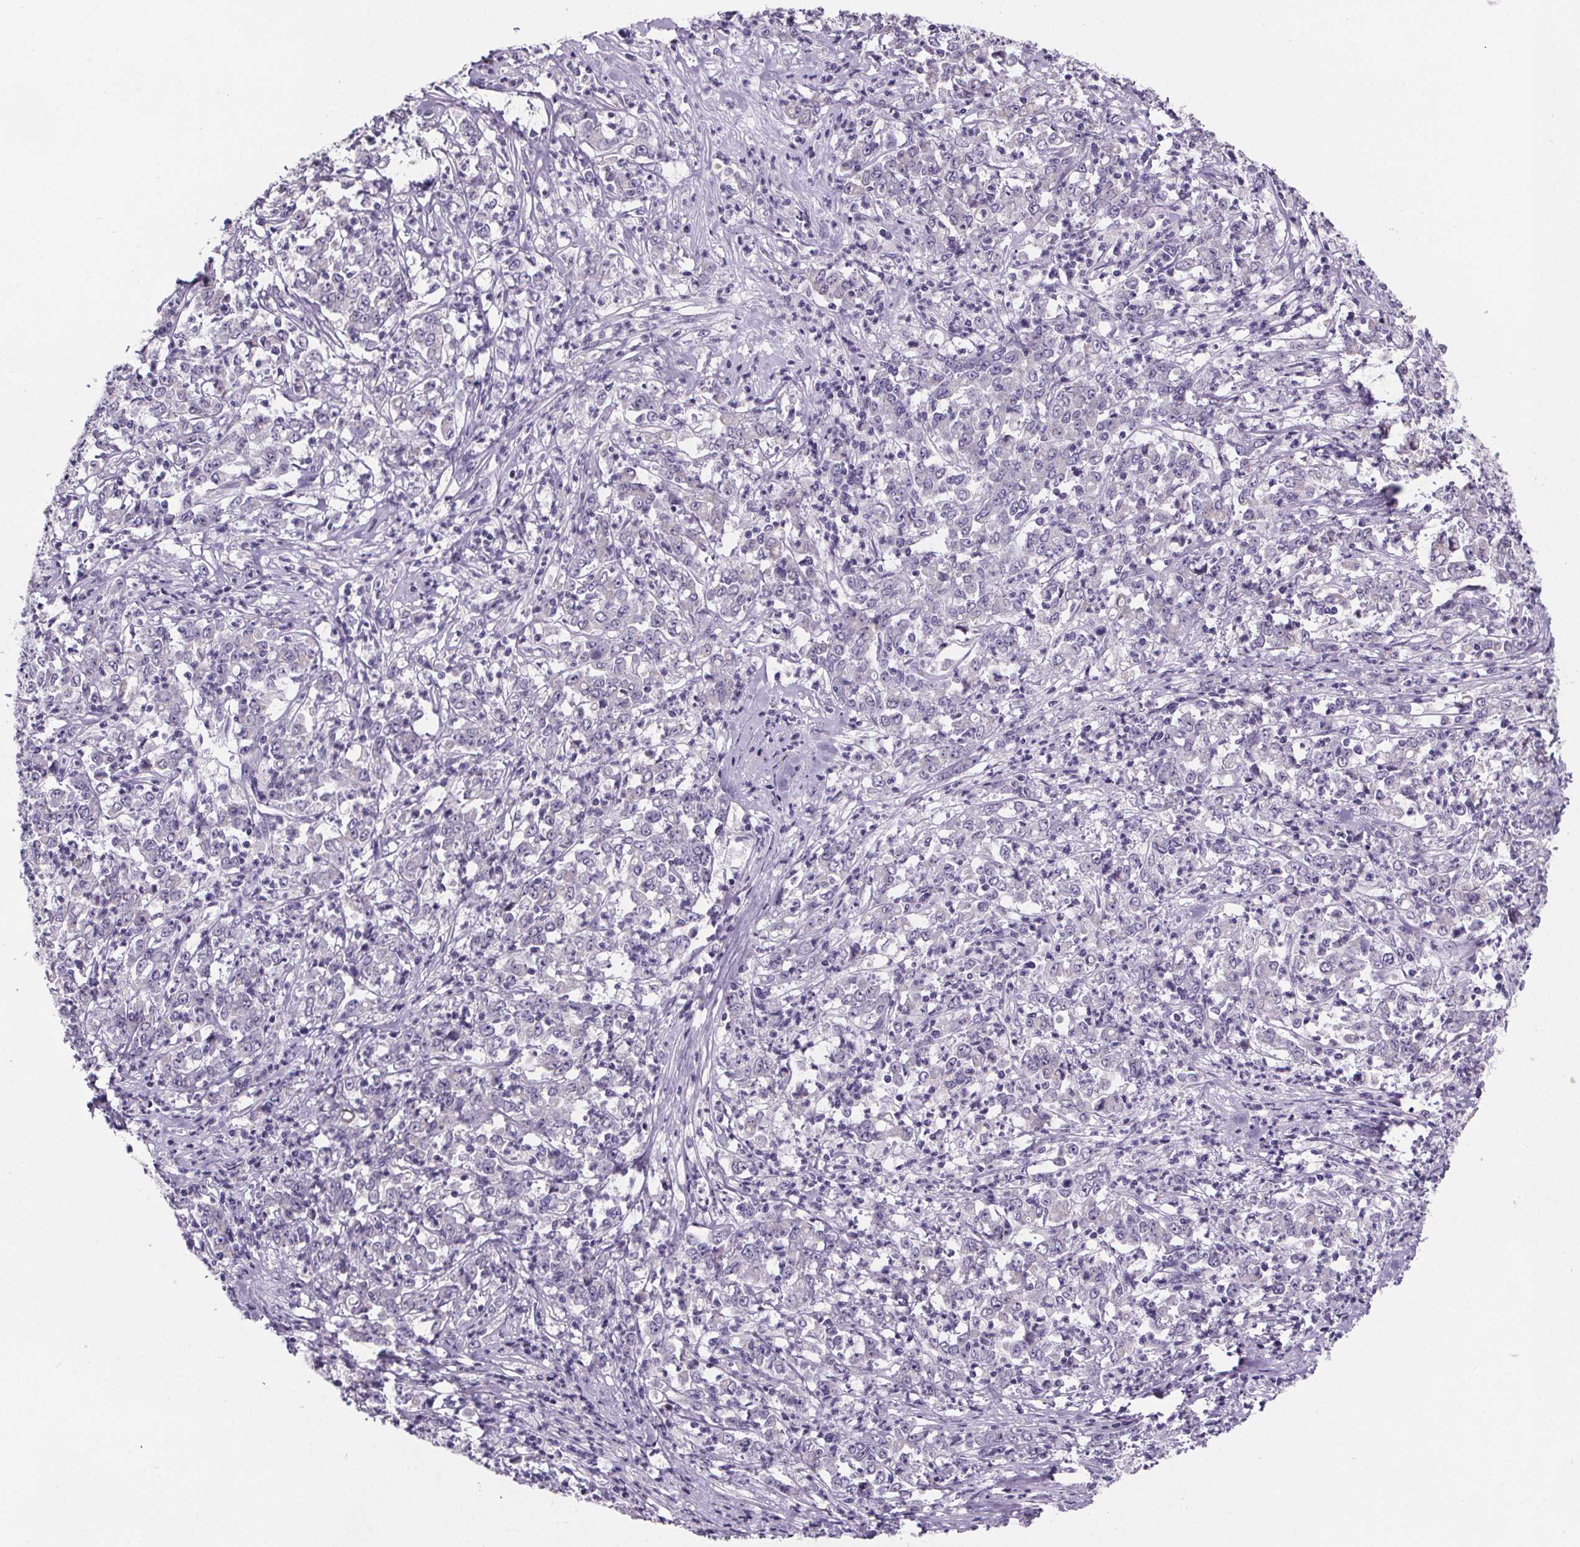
{"staining": {"intensity": "negative", "quantity": "none", "location": "none"}, "tissue": "stomach cancer", "cell_type": "Tumor cells", "image_type": "cancer", "snomed": [{"axis": "morphology", "description": "Adenocarcinoma, NOS"}, {"axis": "topography", "description": "Stomach, lower"}], "caption": "High power microscopy micrograph of an IHC image of stomach cancer (adenocarcinoma), revealing no significant positivity in tumor cells.", "gene": "CUBN", "patient": {"sex": "female", "age": 71}}